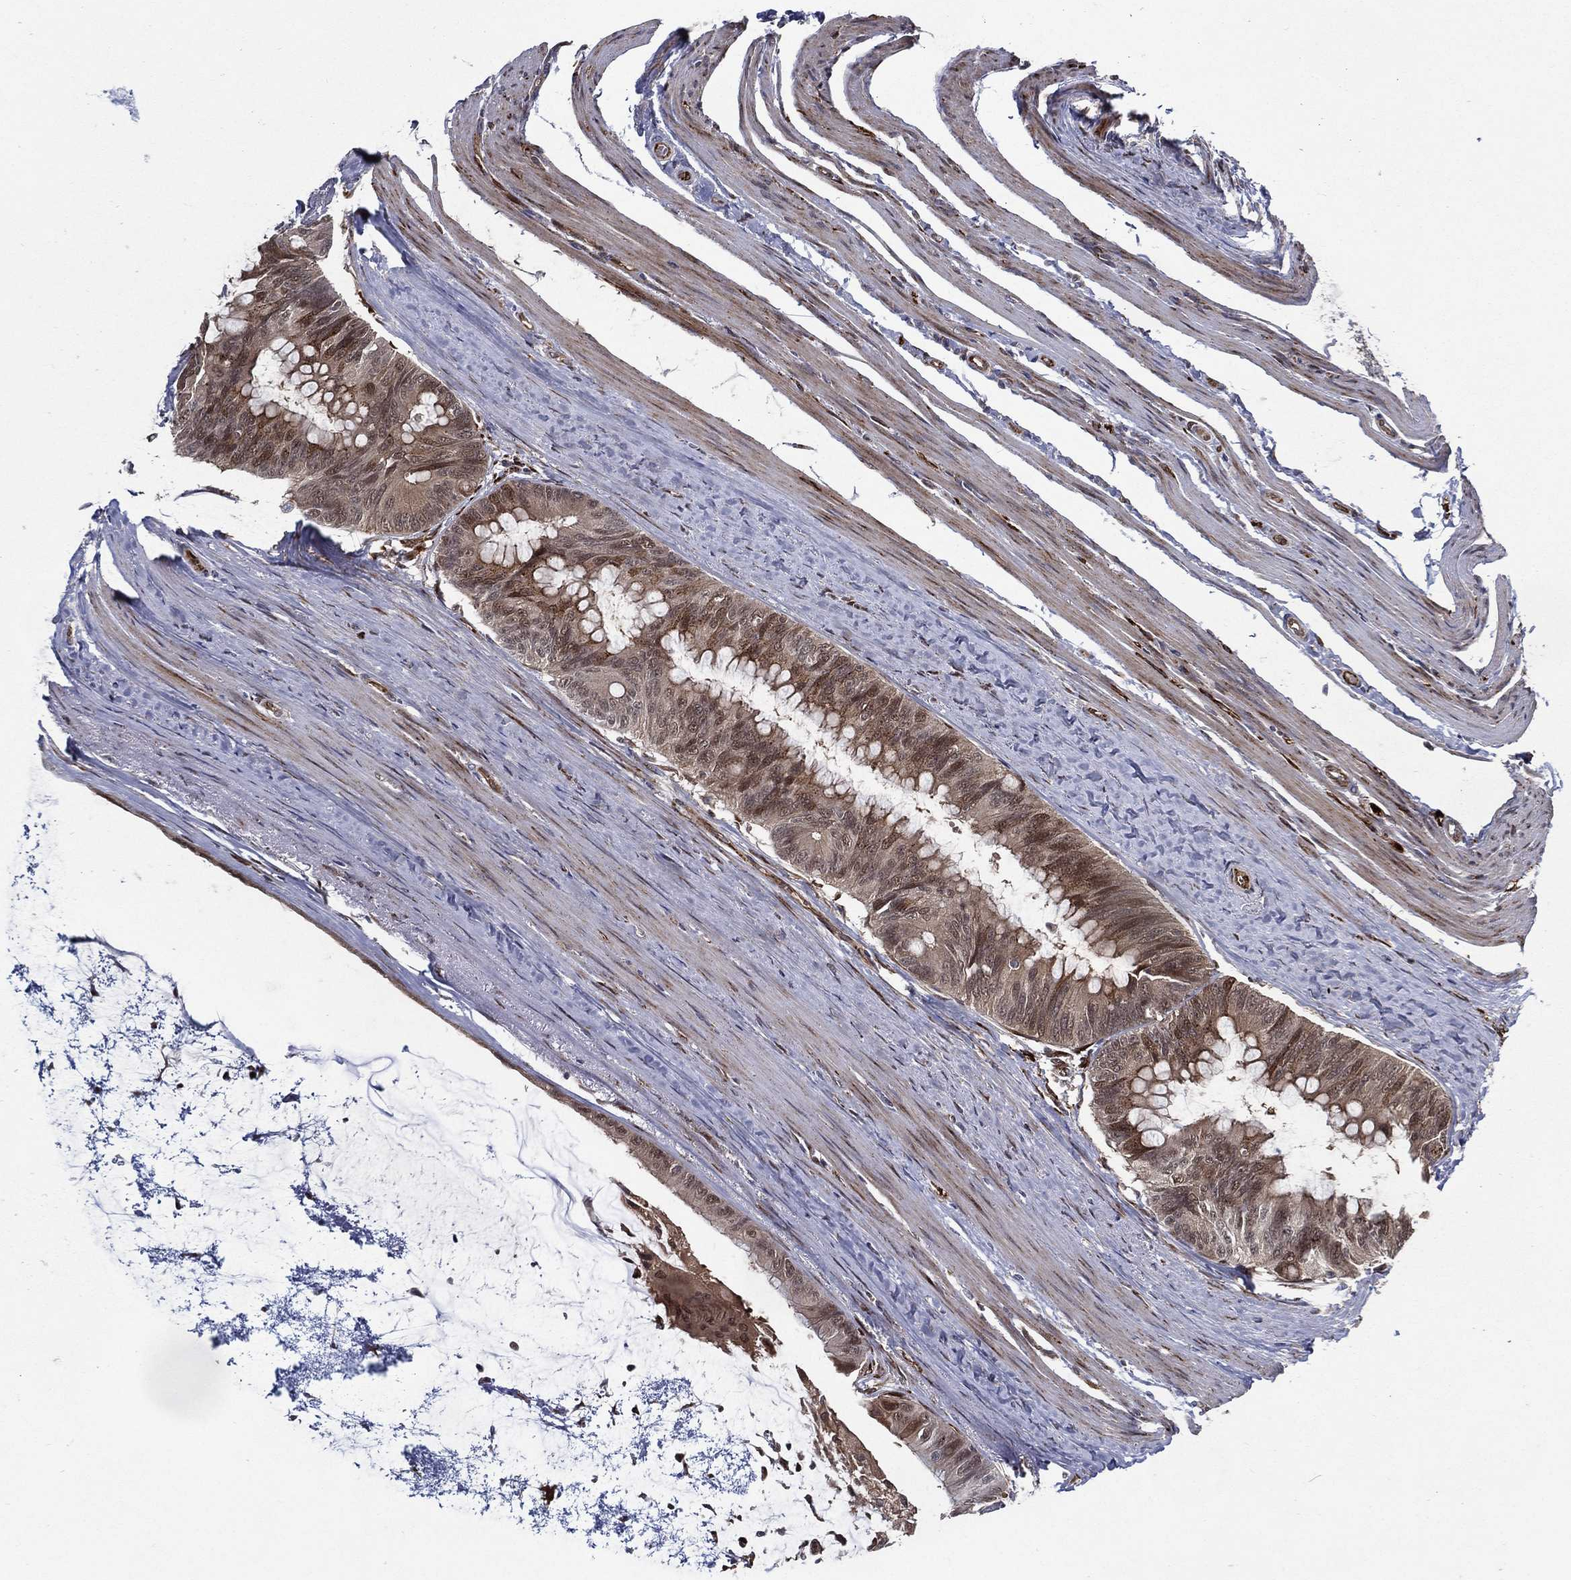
{"staining": {"intensity": "moderate", "quantity": "25%-75%", "location": "cytoplasmic/membranous,nuclear"}, "tissue": "colorectal cancer", "cell_type": "Tumor cells", "image_type": "cancer", "snomed": [{"axis": "morphology", "description": "Normal tissue, NOS"}, {"axis": "morphology", "description": "Adenocarcinoma, NOS"}, {"axis": "topography", "description": "Colon"}], "caption": "A histopathology image showing moderate cytoplasmic/membranous and nuclear staining in approximately 25%-75% of tumor cells in colorectal cancer, as visualized by brown immunohistochemical staining.", "gene": "ARHGAP11A", "patient": {"sex": "male", "age": 65}}